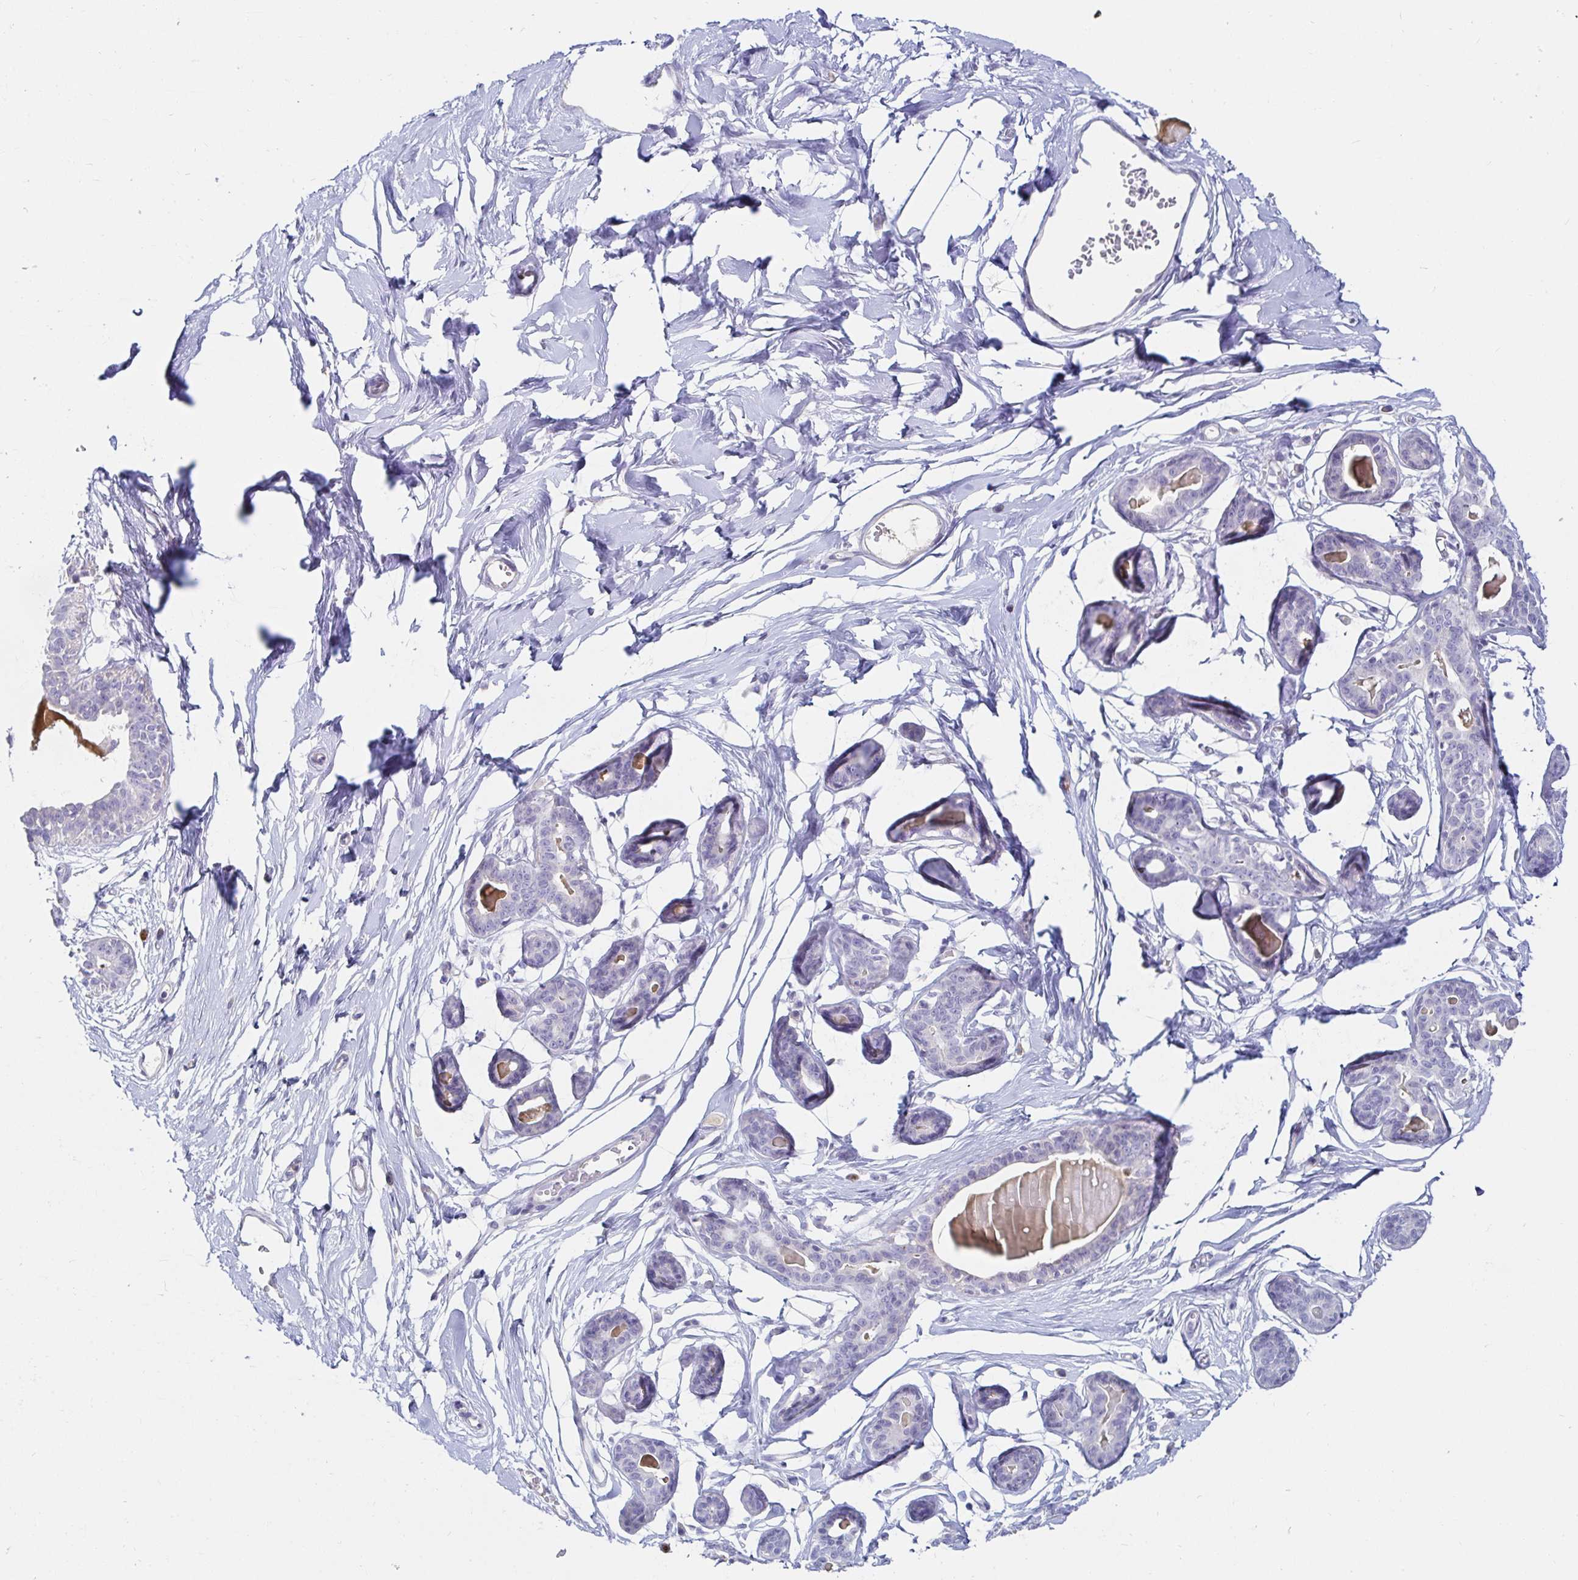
{"staining": {"intensity": "negative", "quantity": "none", "location": "none"}, "tissue": "breast", "cell_type": "Adipocytes", "image_type": "normal", "snomed": [{"axis": "morphology", "description": "Normal tissue, NOS"}, {"axis": "topography", "description": "Breast"}], "caption": "Adipocytes show no significant protein positivity in unremarkable breast.", "gene": "C4orf17", "patient": {"sex": "female", "age": 45}}